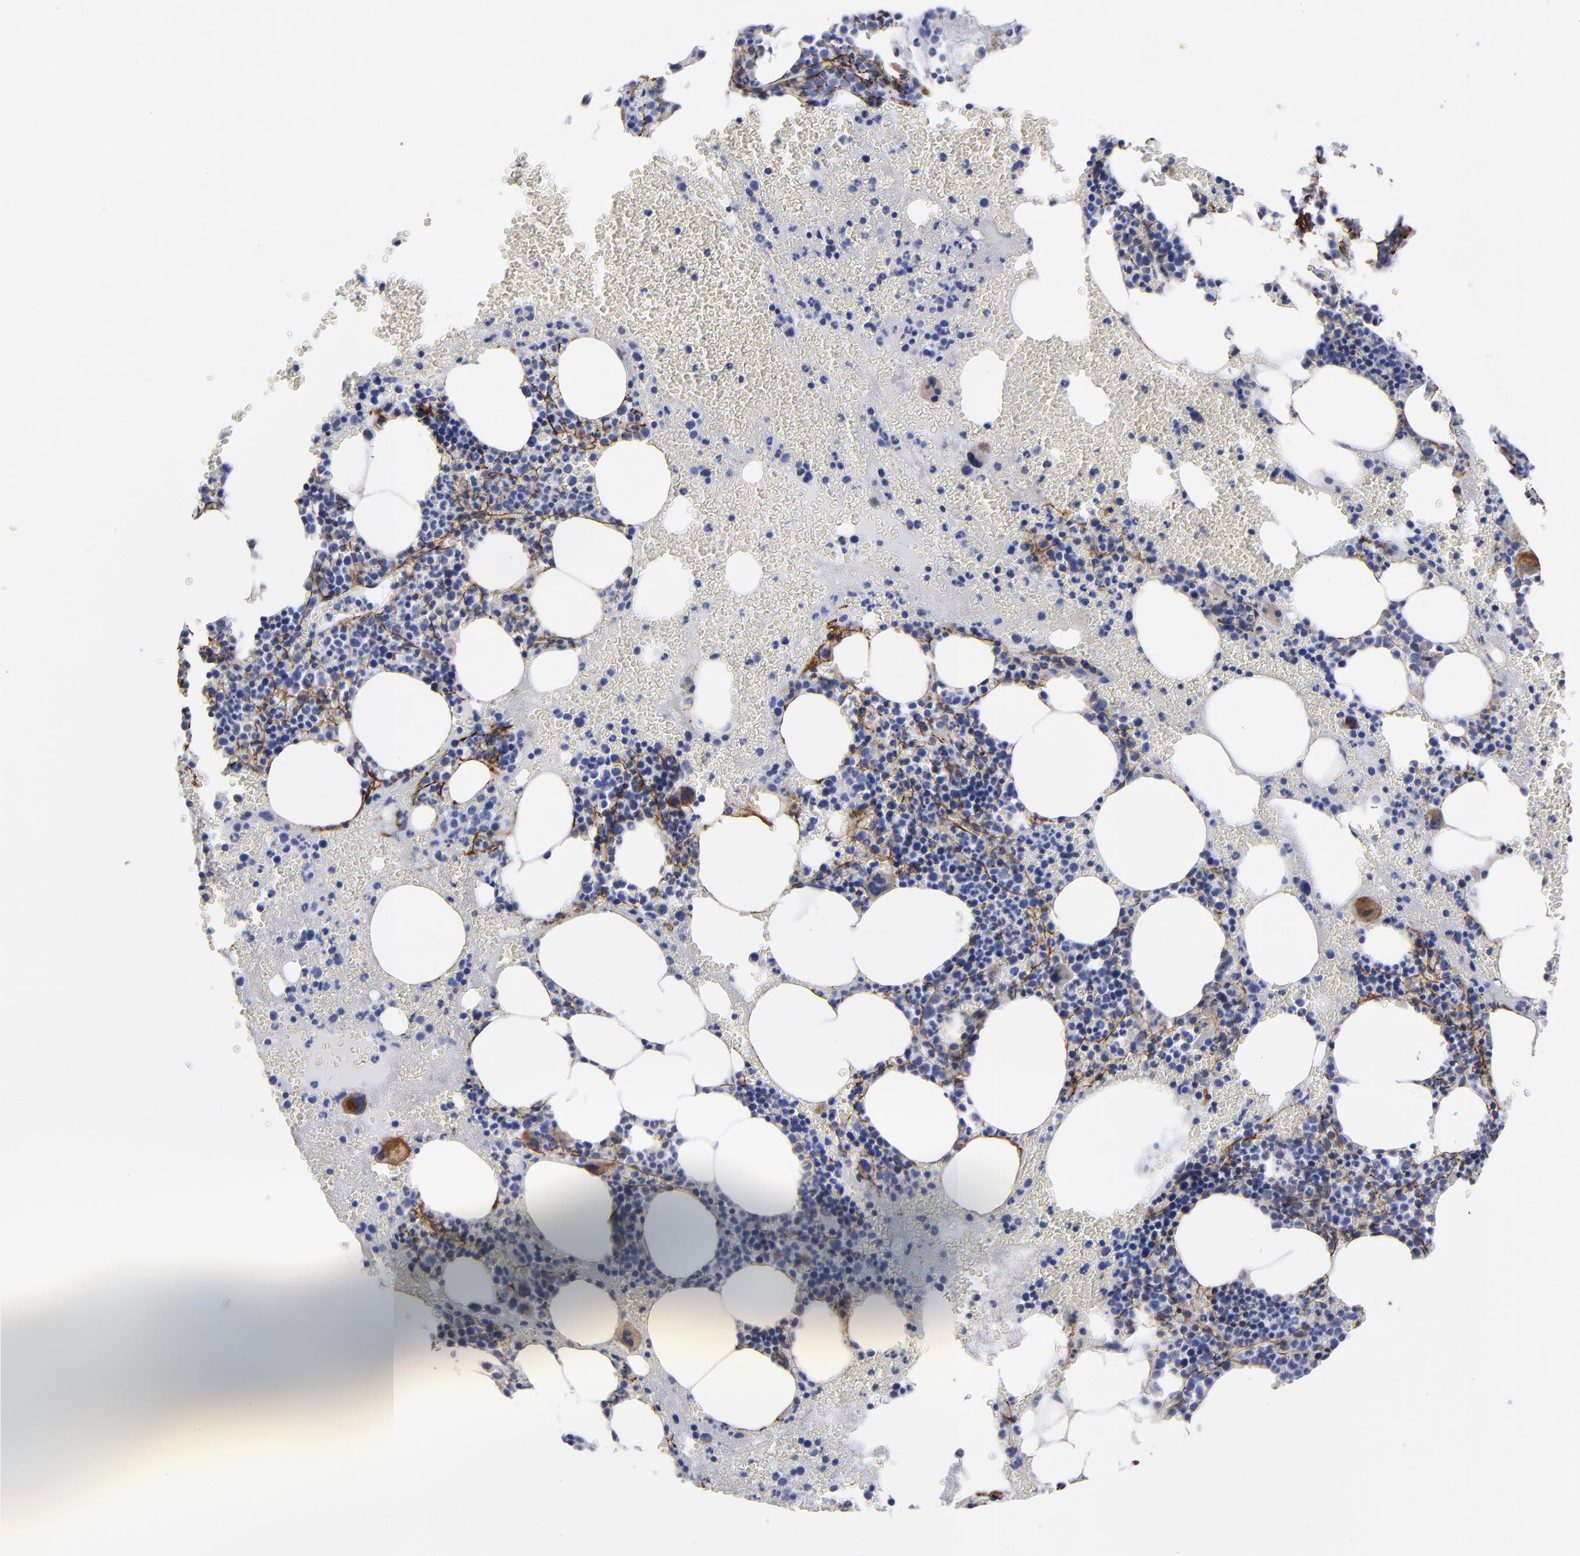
{"staining": {"intensity": "moderate", "quantity": "<25%", "location": "cytoplasmic/membranous"}, "tissue": "bone marrow", "cell_type": "Hematopoietic cells", "image_type": "normal", "snomed": [{"axis": "morphology", "description": "Normal tissue, NOS"}, {"axis": "topography", "description": "Bone marrow"}], "caption": "Immunohistochemistry (IHC) micrograph of normal bone marrow: human bone marrow stained using IHC exhibits low levels of moderate protein expression localized specifically in the cytoplasmic/membranous of hematopoietic cells, appearing as a cytoplasmic/membranous brown color.", "gene": "EMILIN1", "patient": {"sex": "male", "age": 82}}